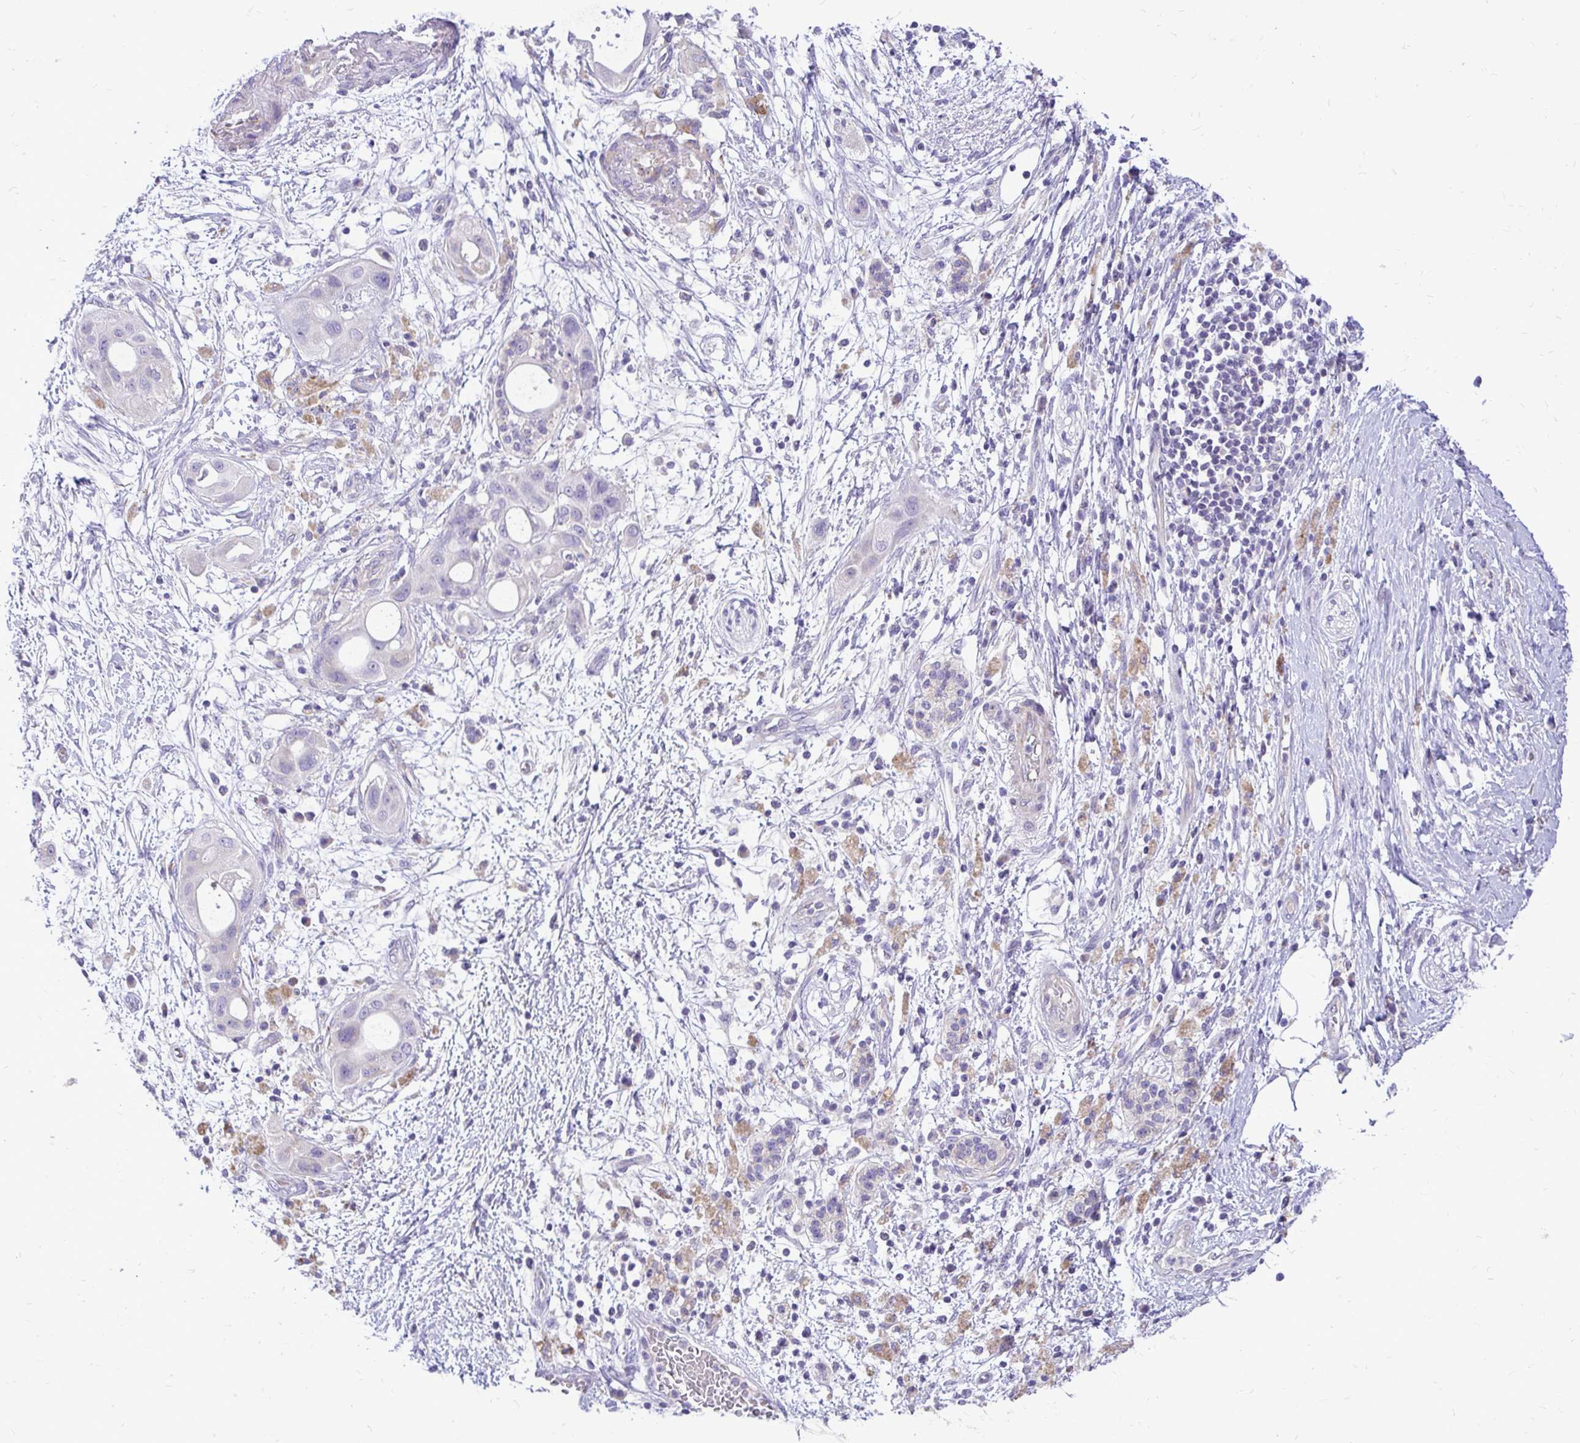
{"staining": {"intensity": "negative", "quantity": "none", "location": "none"}, "tissue": "pancreatic cancer", "cell_type": "Tumor cells", "image_type": "cancer", "snomed": [{"axis": "morphology", "description": "Adenocarcinoma, NOS"}, {"axis": "topography", "description": "Pancreas"}], "caption": "There is no significant expression in tumor cells of pancreatic cancer. Nuclei are stained in blue.", "gene": "PKN3", "patient": {"sex": "male", "age": 68}}